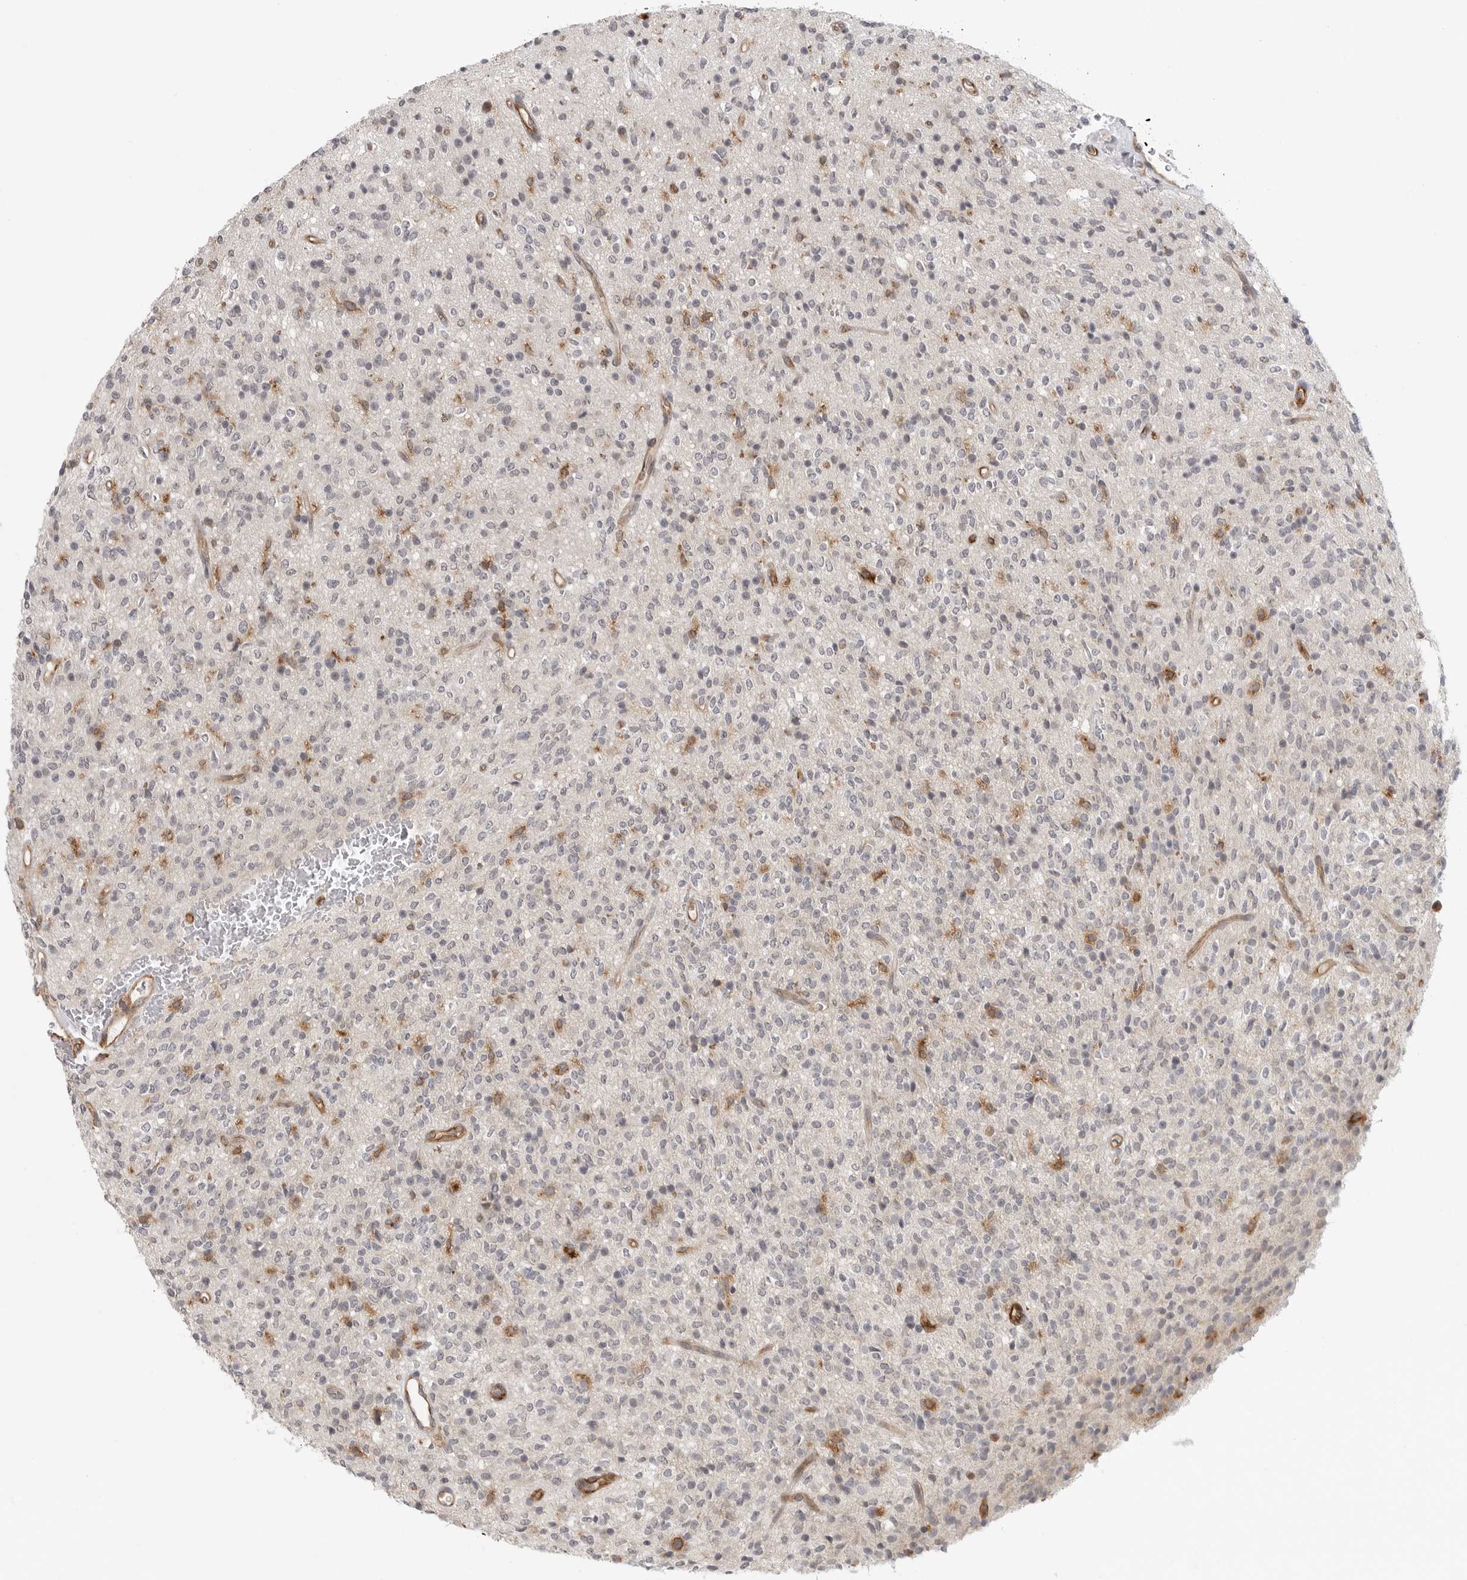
{"staining": {"intensity": "negative", "quantity": "none", "location": "none"}, "tissue": "glioma", "cell_type": "Tumor cells", "image_type": "cancer", "snomed": [{"axis": "morphology", "description": "Glioma, malignant, High grade"}, {"axis": "topography", "description": "Brain"}], "caption": "High magnification brightfield microscopy of glioma stained with DAB (3,3'-diaminobenzidine) (brown) and counterstained with hematoxylin (blue): tumor cells show no significant expression. (DAB (3,3'-diaminobenzidine) immunohistochemistry (IHC) visualized using brightfield microscopy, high magnification).", "gene": "IFNGR1", "patient": {"sex": "male", "age": 34}}